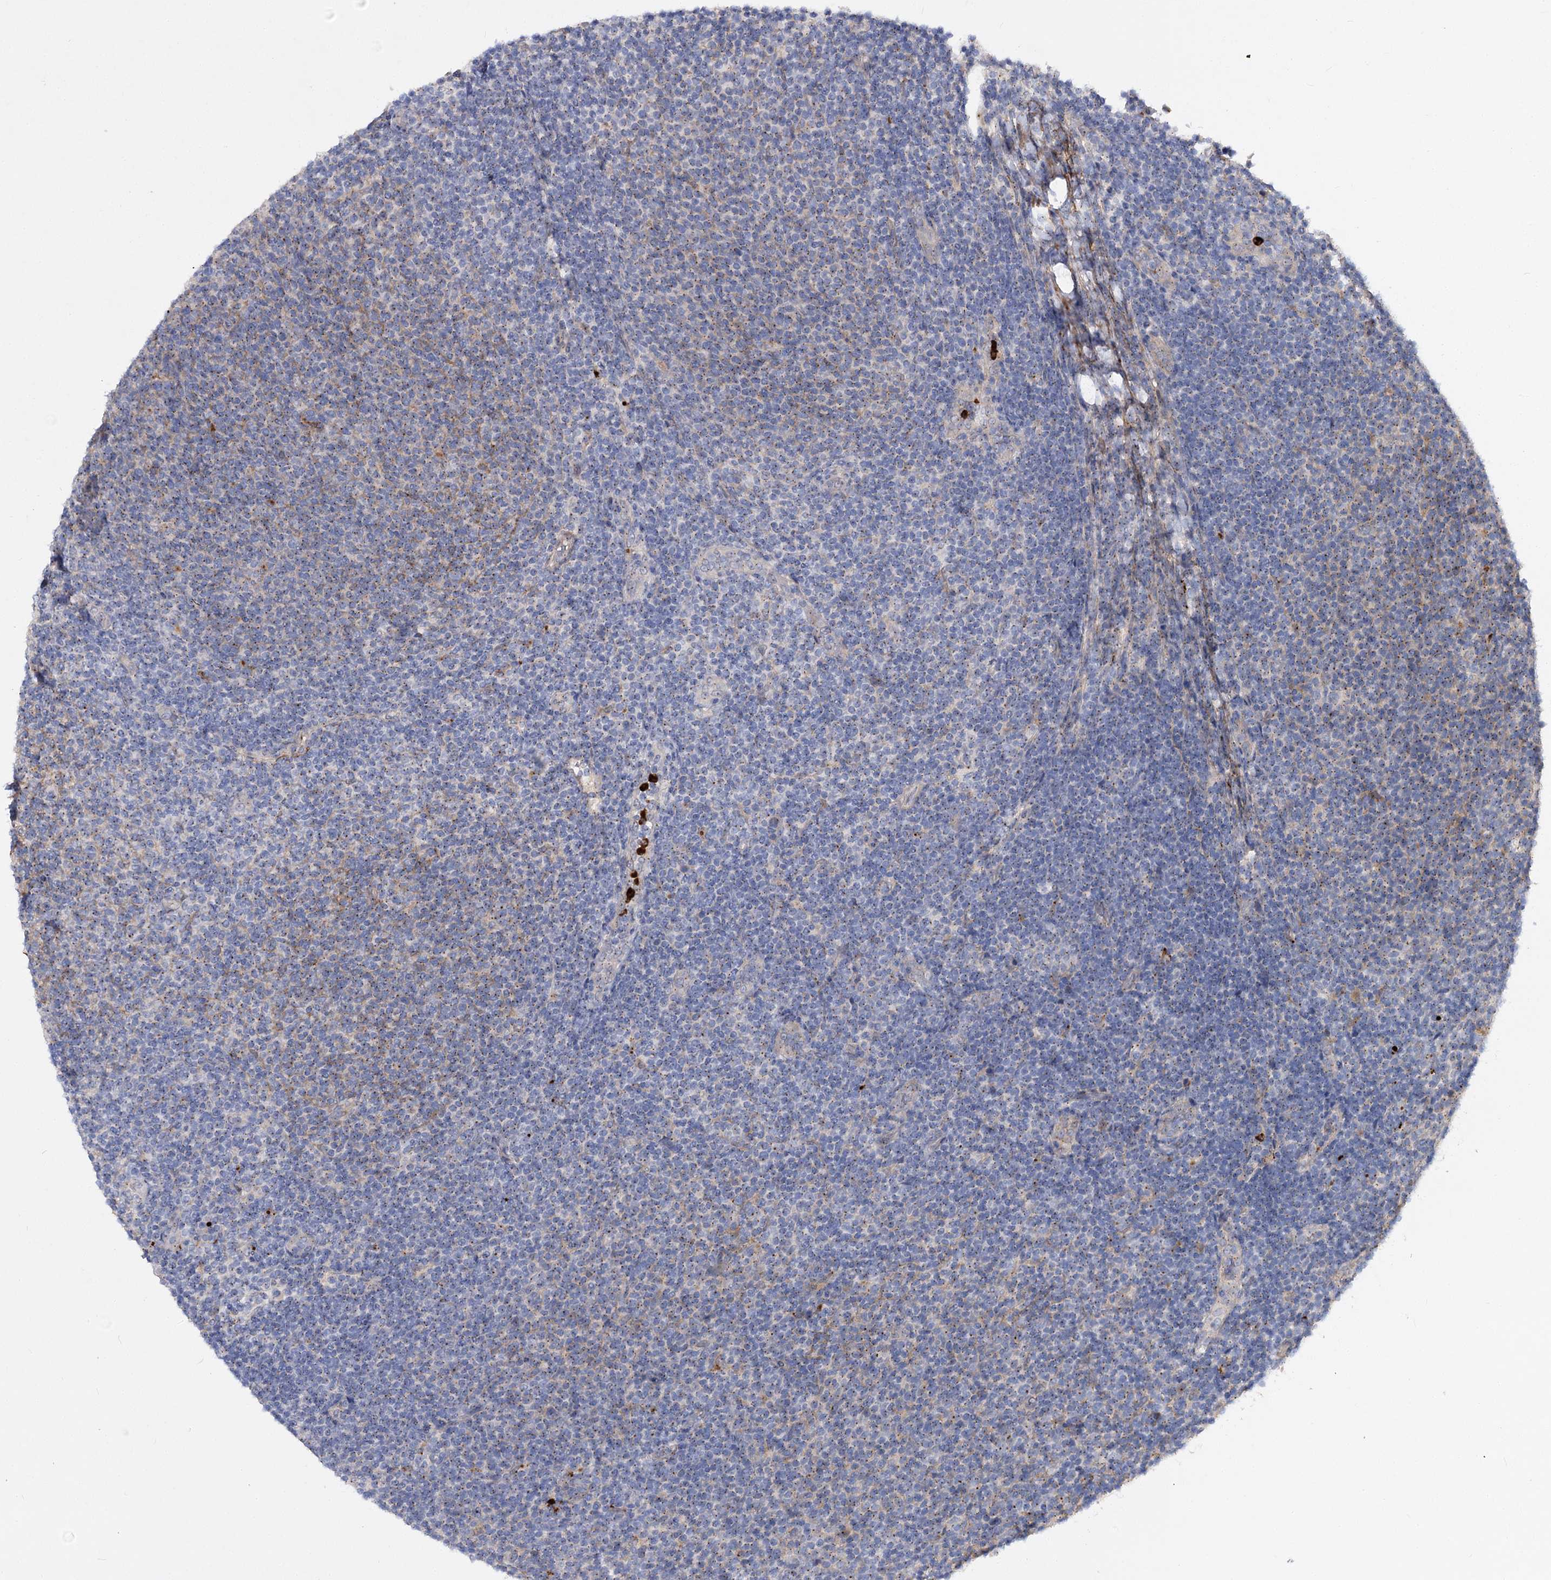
{"staining": {"intensity": "negative", "quantity": "none", "location": "none"}, "tissue": "lymphoma", "cell_type": "Tumor cells", "image_type": "cancer", "snomed": [{"axis": "morphology", "description": "Malignant lymphoma, non-Hodgkin's type, Low grade"}, {"axis": "topography", "description": "Lymph node"}], "caption": "This is an immunohistochemistry photomicrograph of human low-grade malignant lymphoma, non-Hodgkin's type. There is no positivity in tumor cells.", "gene": "MINDY3", "patient": {"sex": "male", "age": 66}}